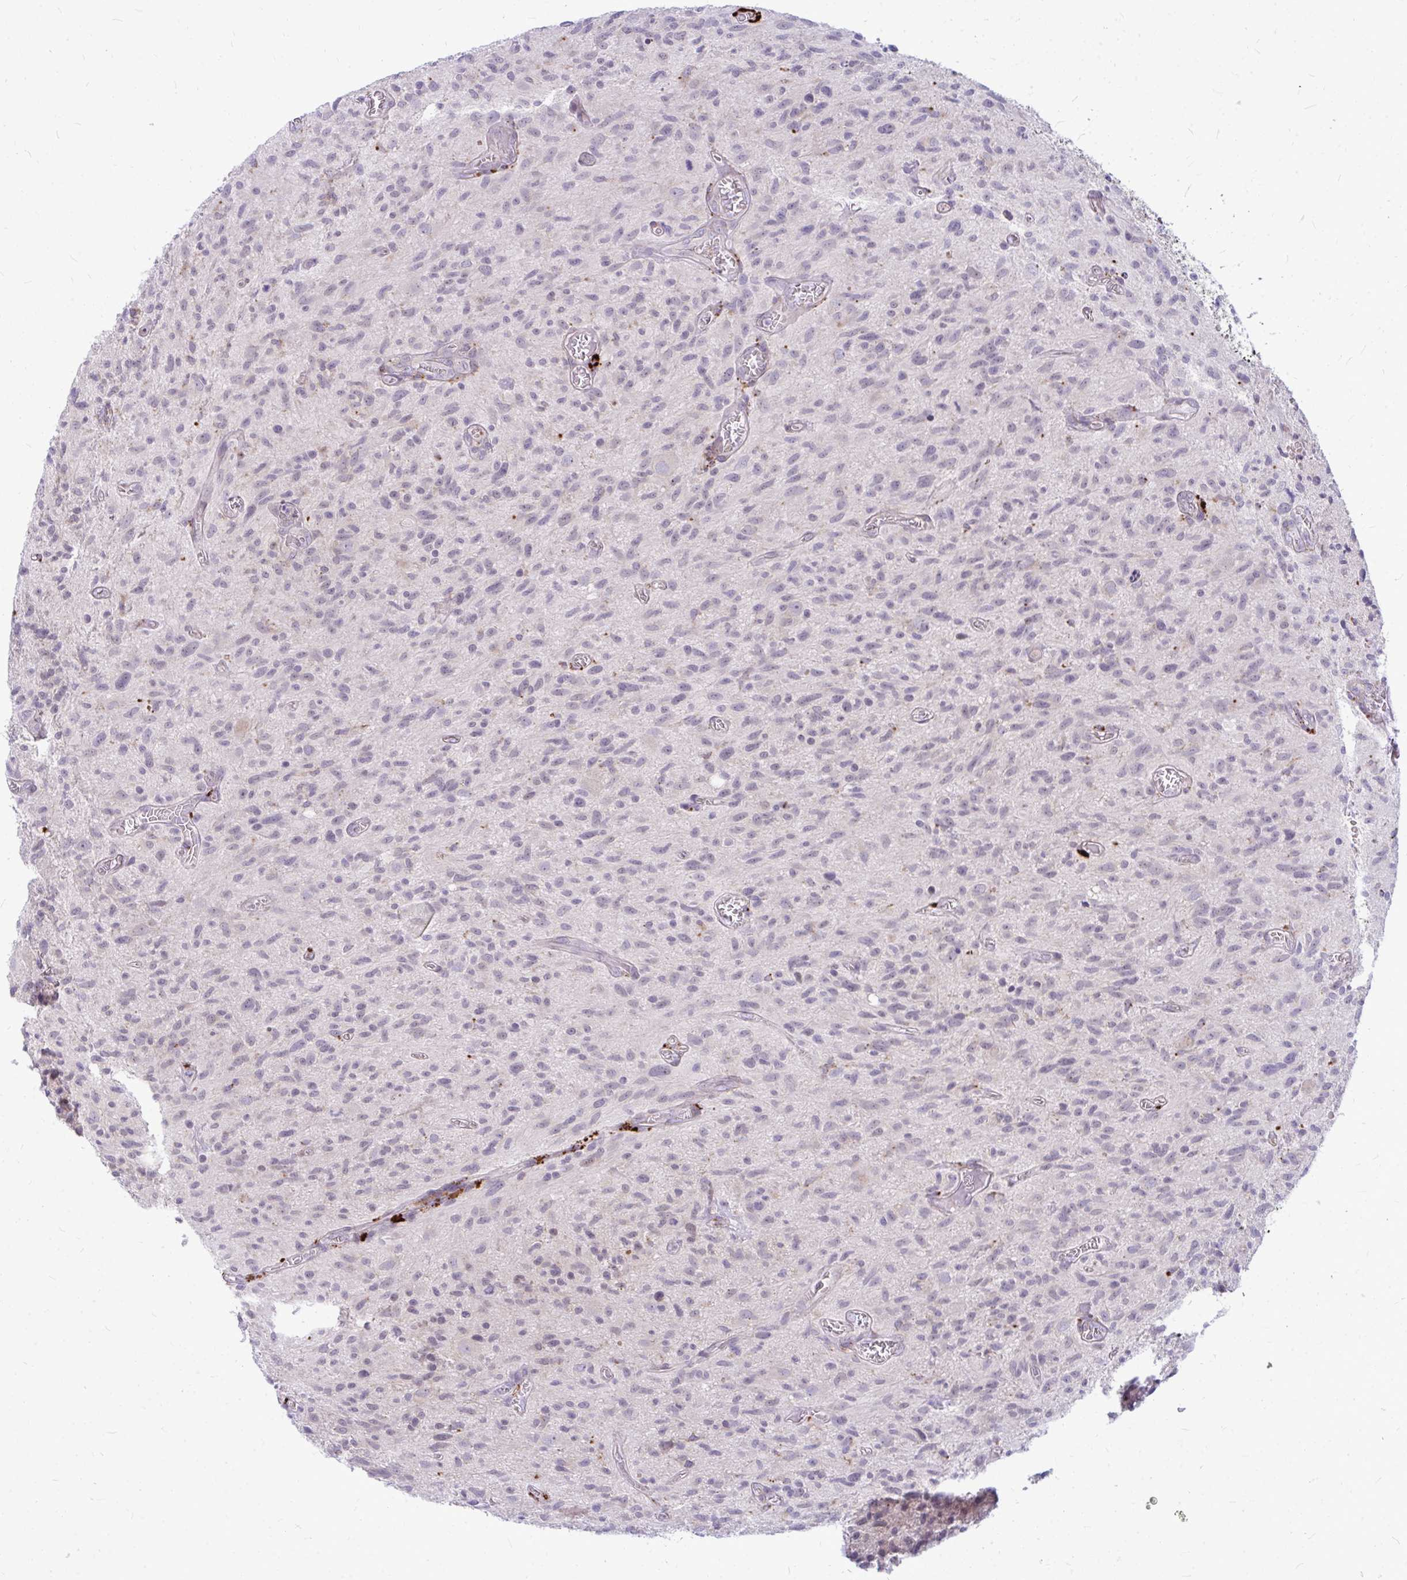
{"staining": {"intensity": "negative", "quantity": "none", "location": "none"}, "tissue": "glioma", "cell_type": "Tumor cells", "image_type": "cancer", "snomed": [{"axis": "morphology", "description": "Glioma, malignant, High grade"}, {"axis": "topography", "description": "Brain"}], "caption": "The histopathology image displays no staining of tumor cells in high-grade glioma (malignant).", "gene": "ZSCAN25", "patient": {"sex": "male", "age": 75}}